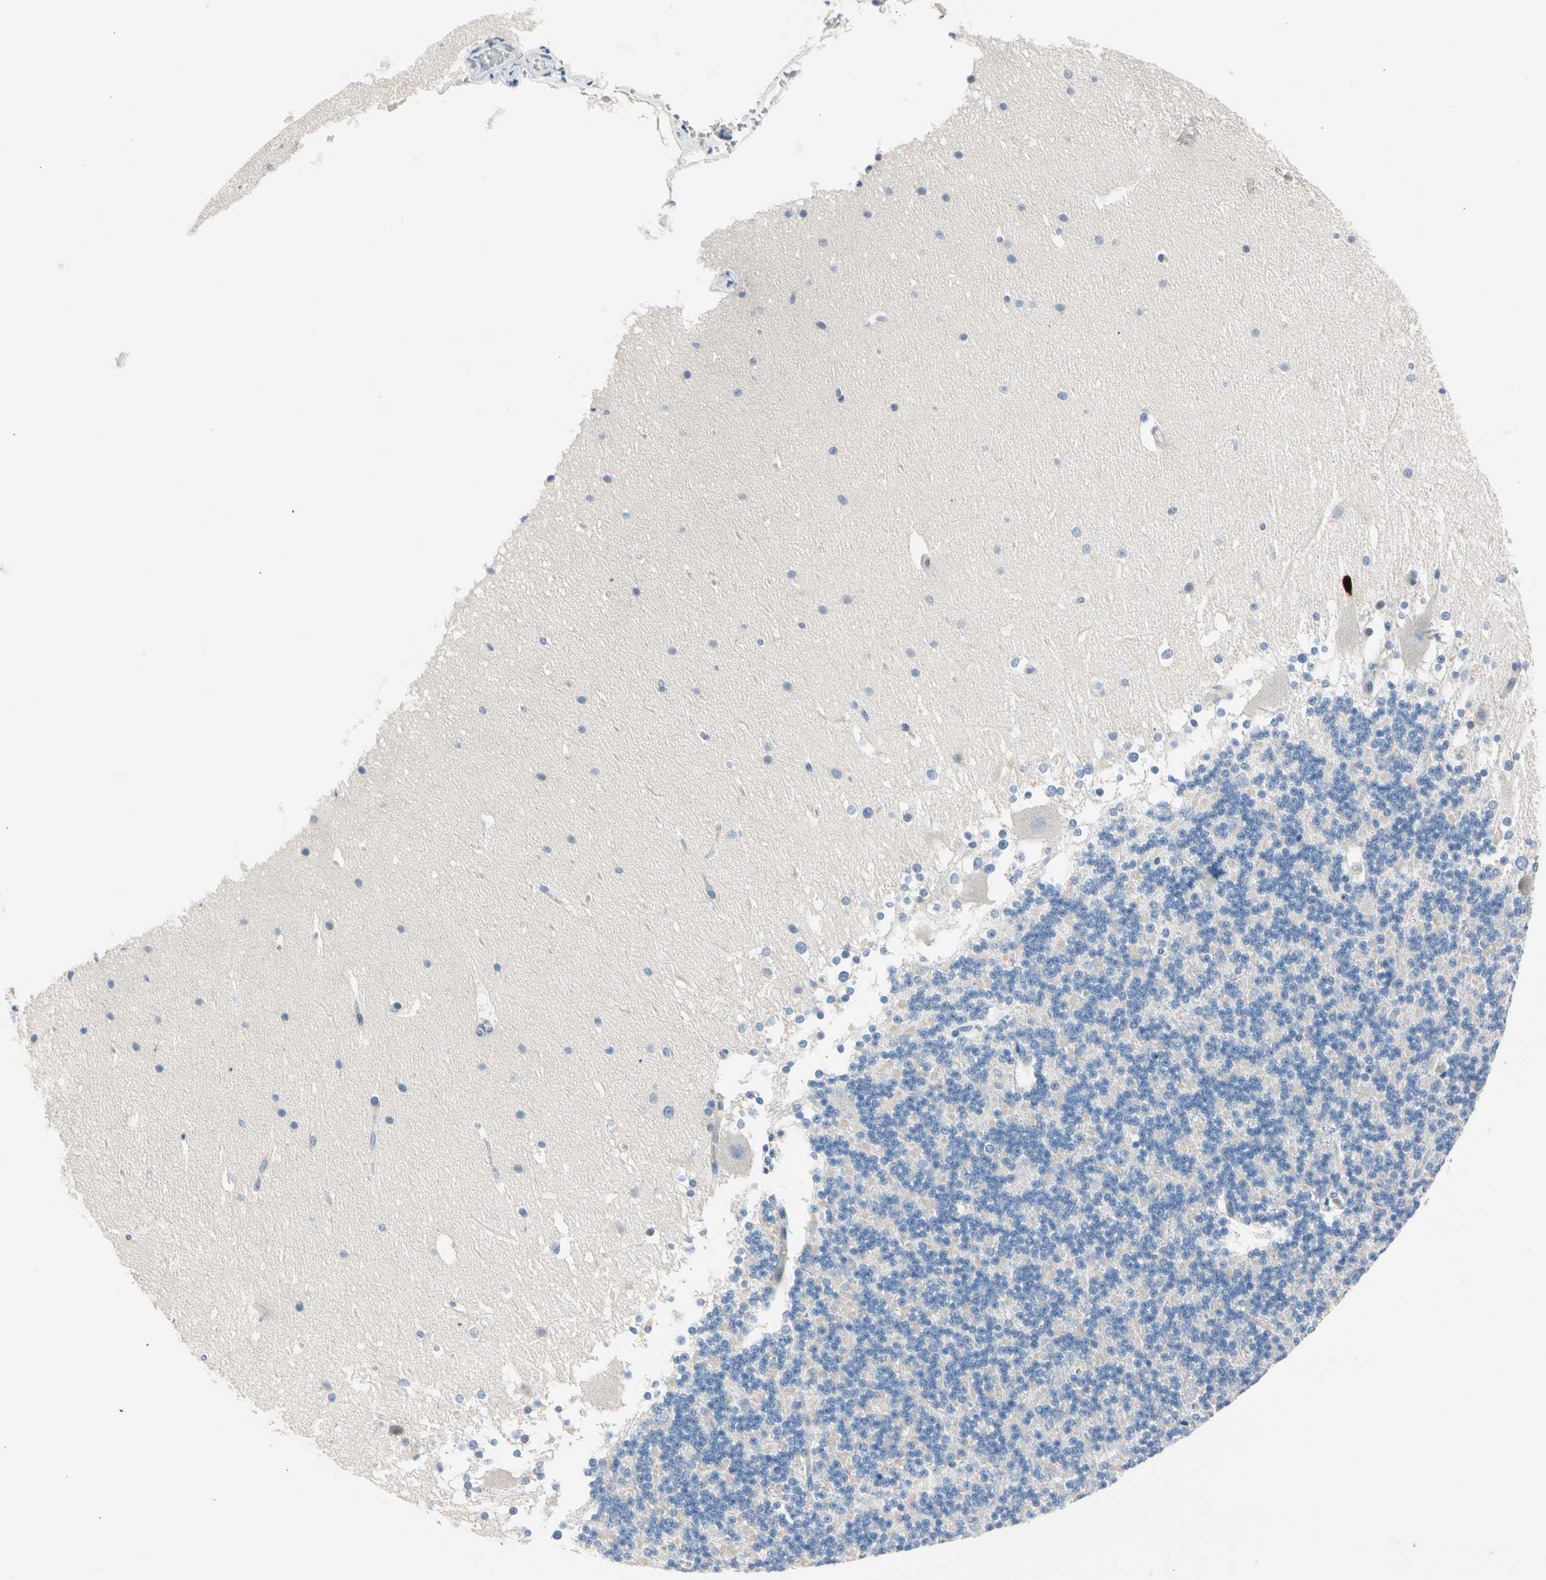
{"staining": {"intensity": "negative", "quantity": "none", "location": "none"}, "tissue": "cerebellum", "cell_type": "Cells in granular layer", "image_type": "normal", "snomed": [{"axis": "morphology", "description": "Normal tissue, NOS"}, {"axis": "topography", "description": "Cerebellum"}], "caption": "Immunohistochemistry (IHC) photomicrograph of normal cerebellum: human cerebellum stained with DAB shows no significant protein staining in cells in granular layer.", "gene": "TRAF5", "patient": {"sex": "female", "age": 19}}